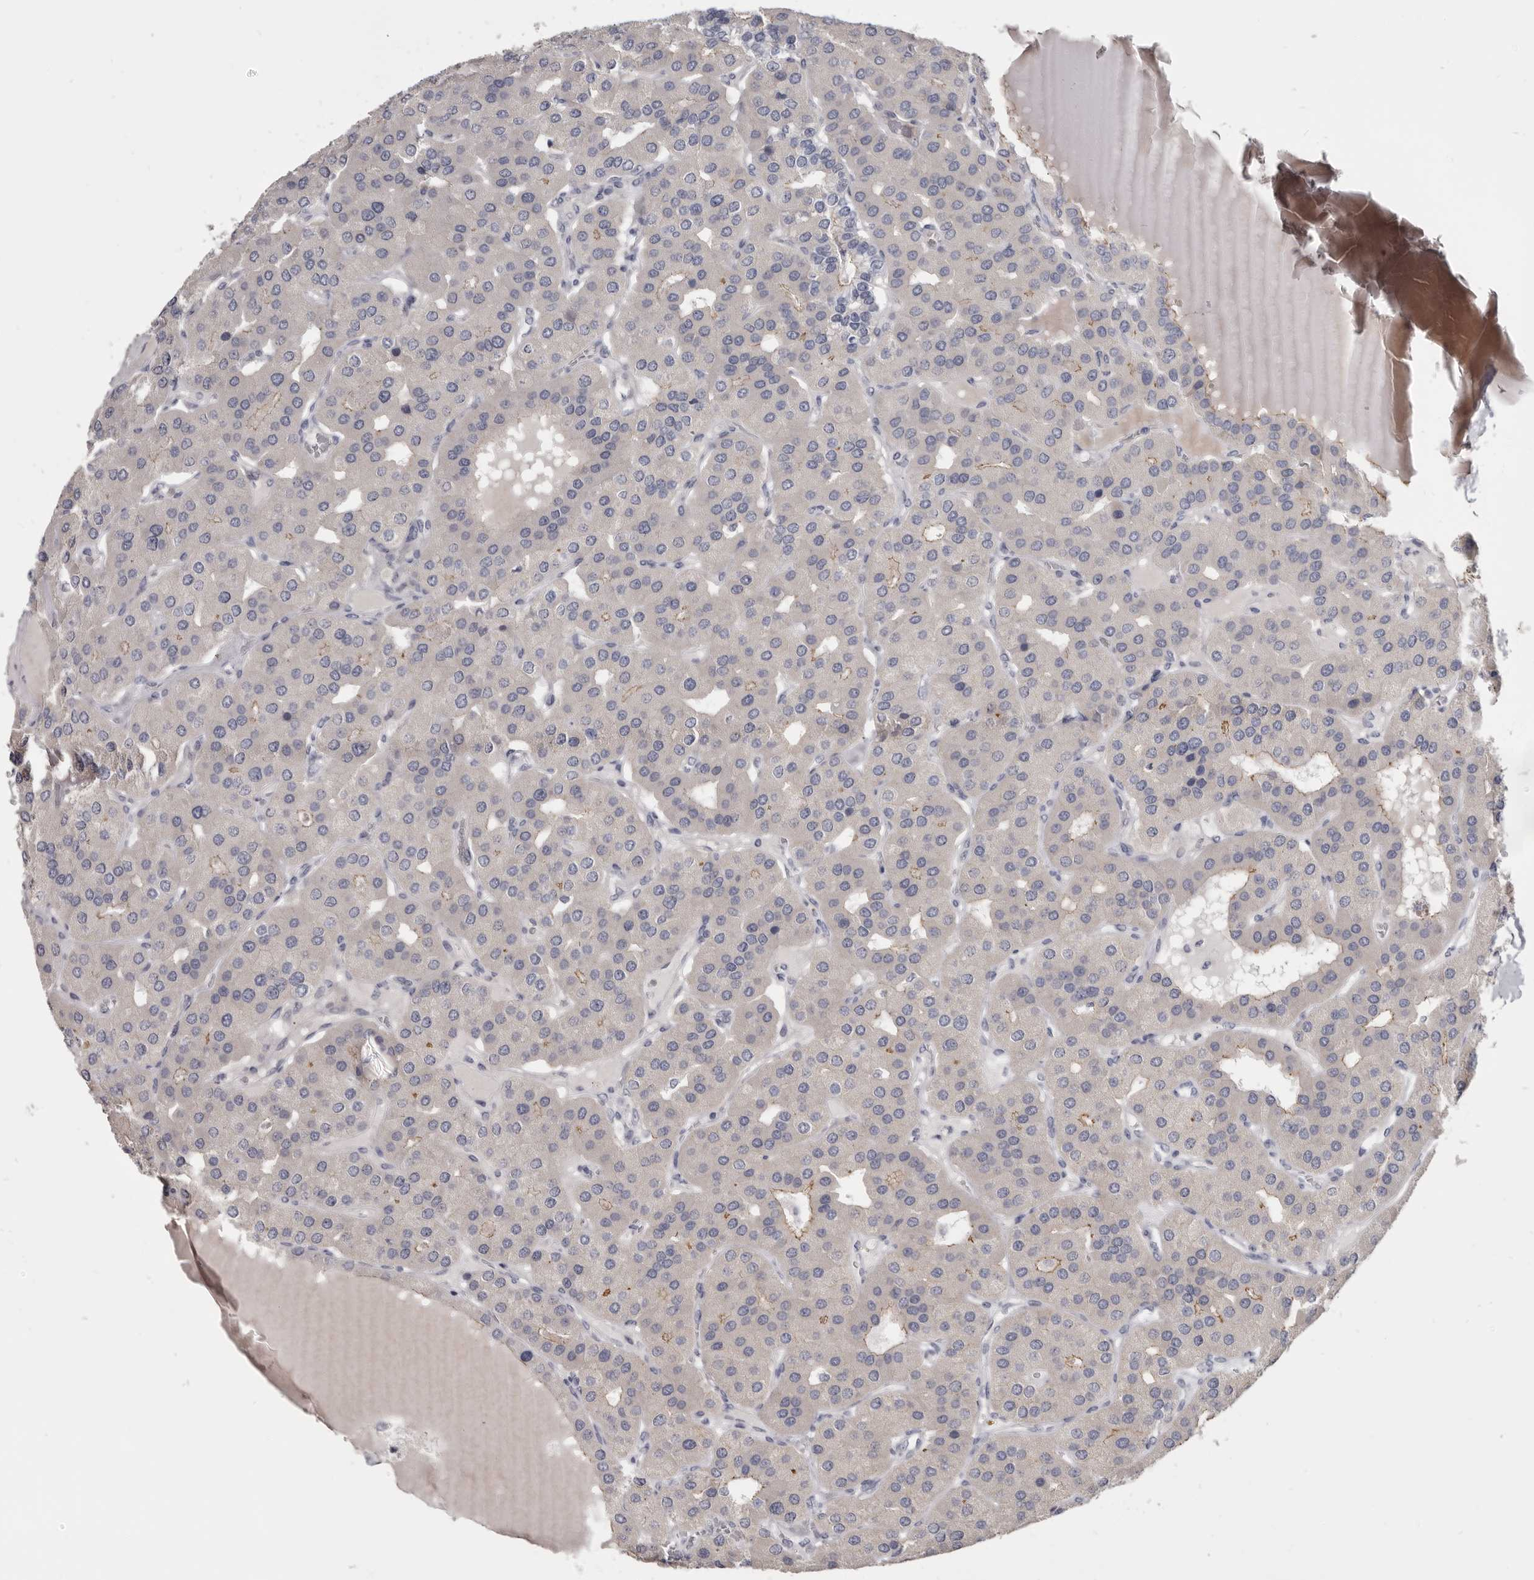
{"staining": {"intensity": "moderate", "quantity": "<25%", "location": "cytoplasmic/membranous"}, "tissue": "parathyroid gland", "cell_type": "Glandular cells", "image_type": "normal", "snomed": [{"axis": "morphology", "description": "Normal tissue, NOS"}, {"axis": "morphology", "description": "Adenoma, NOS"}, {"axis": "topography", "description": "Parathyroid gland"}], "caption": "A brown stain highlights moderate cytoplasmic/membranous expression of a protein in glandular cells of normal human parathyroid gland. Using DAB (brown) and hematoxylin (blue) stains, captured at high magnification using brightfield microscopy.", "gene": "CGN", "patient": {"sex": "female", "age": 86}}